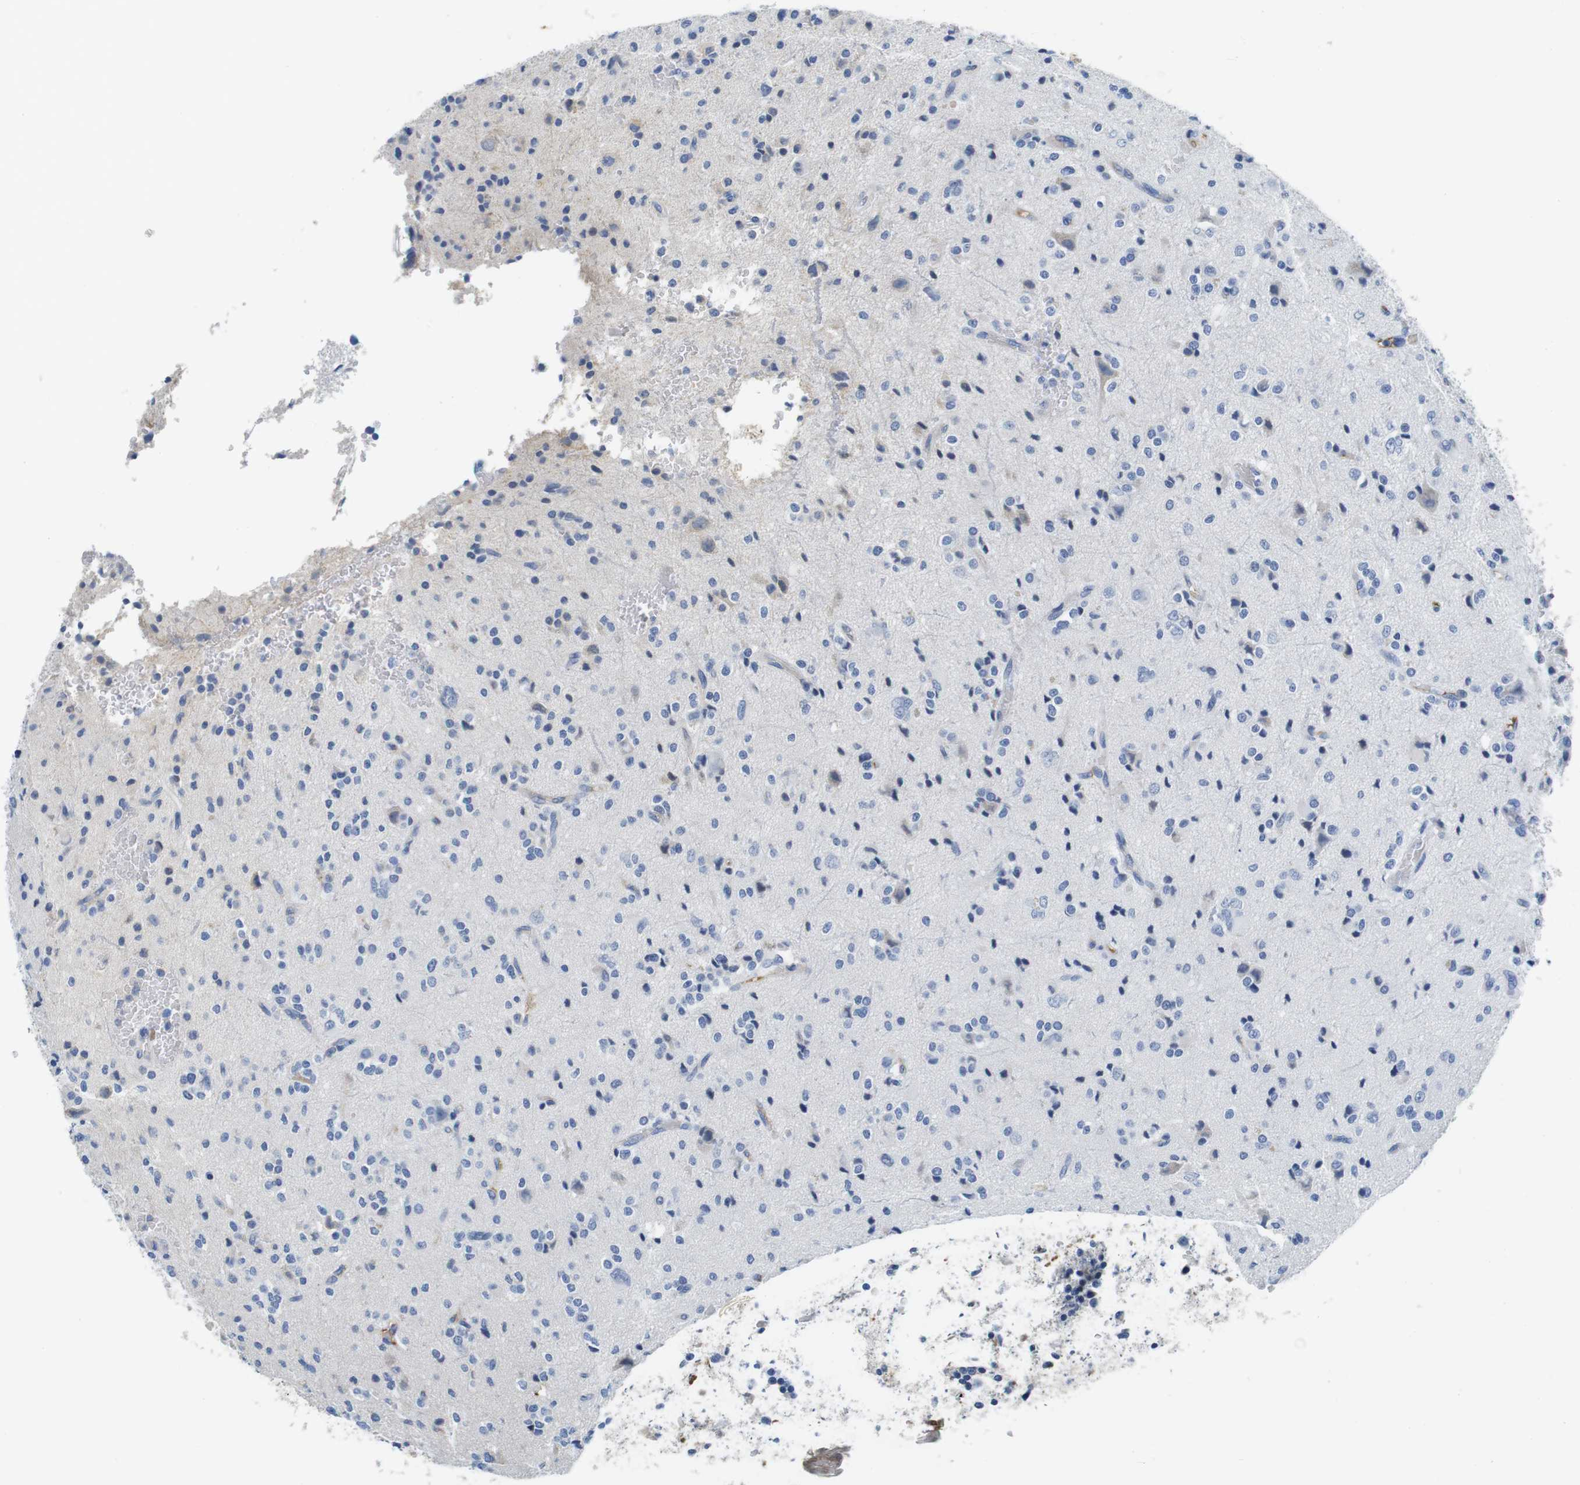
{"staining": {"intensity": "negative", "quantity": "none", "location": "none"}, "tissue": "glioma", "cell_type": "Tumor cells", "image_type": "cancer", "snomed": [{"axis": "morphology", "description": "Glioma, malignant, High grade"}, {"axis": "topography", "description": "Brain"}], "caption": "Immunohistochemical staining of human glioma exhibits no significant staining in tumor cells.", "gene": "IGKC", "patient": {"sex": "male", "age": 47}}